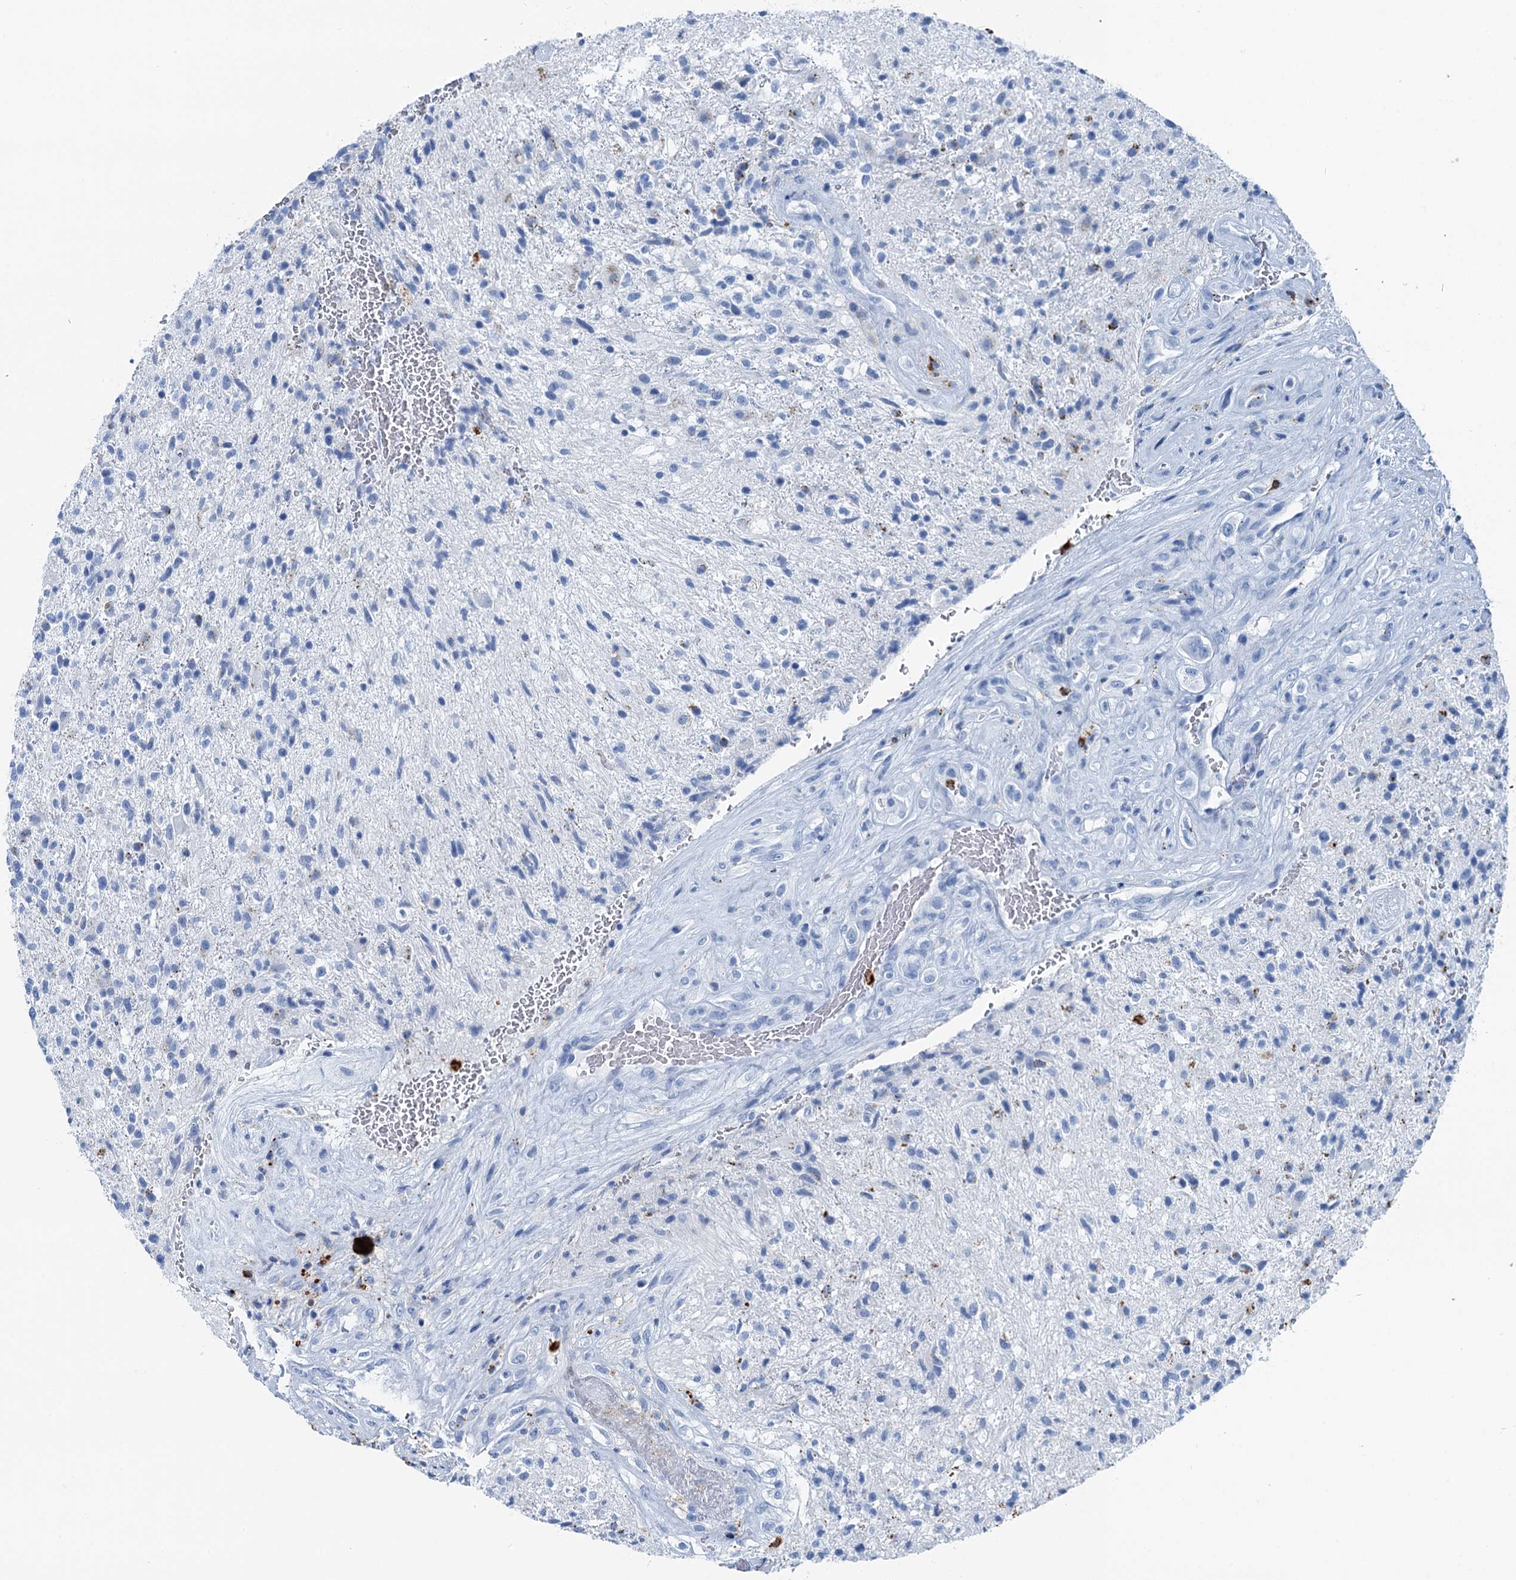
{"staining": {"intensity": "negative", "quantity": "none", "location": "none"}, "tissue": "glioma", "cell_type": "Tumor cells", "image_type": "cancer", "snomed": [{"axis": "morphology", "description": "Glioma, malignant, High grade"}, {"axis": "topography", "description": "Brain"}], "caption": "This is an IHC image of human glioma. There is no staining in tumor cells.", "gene": "PLAC8", "patient": {"sex": "male", "age": 56}}